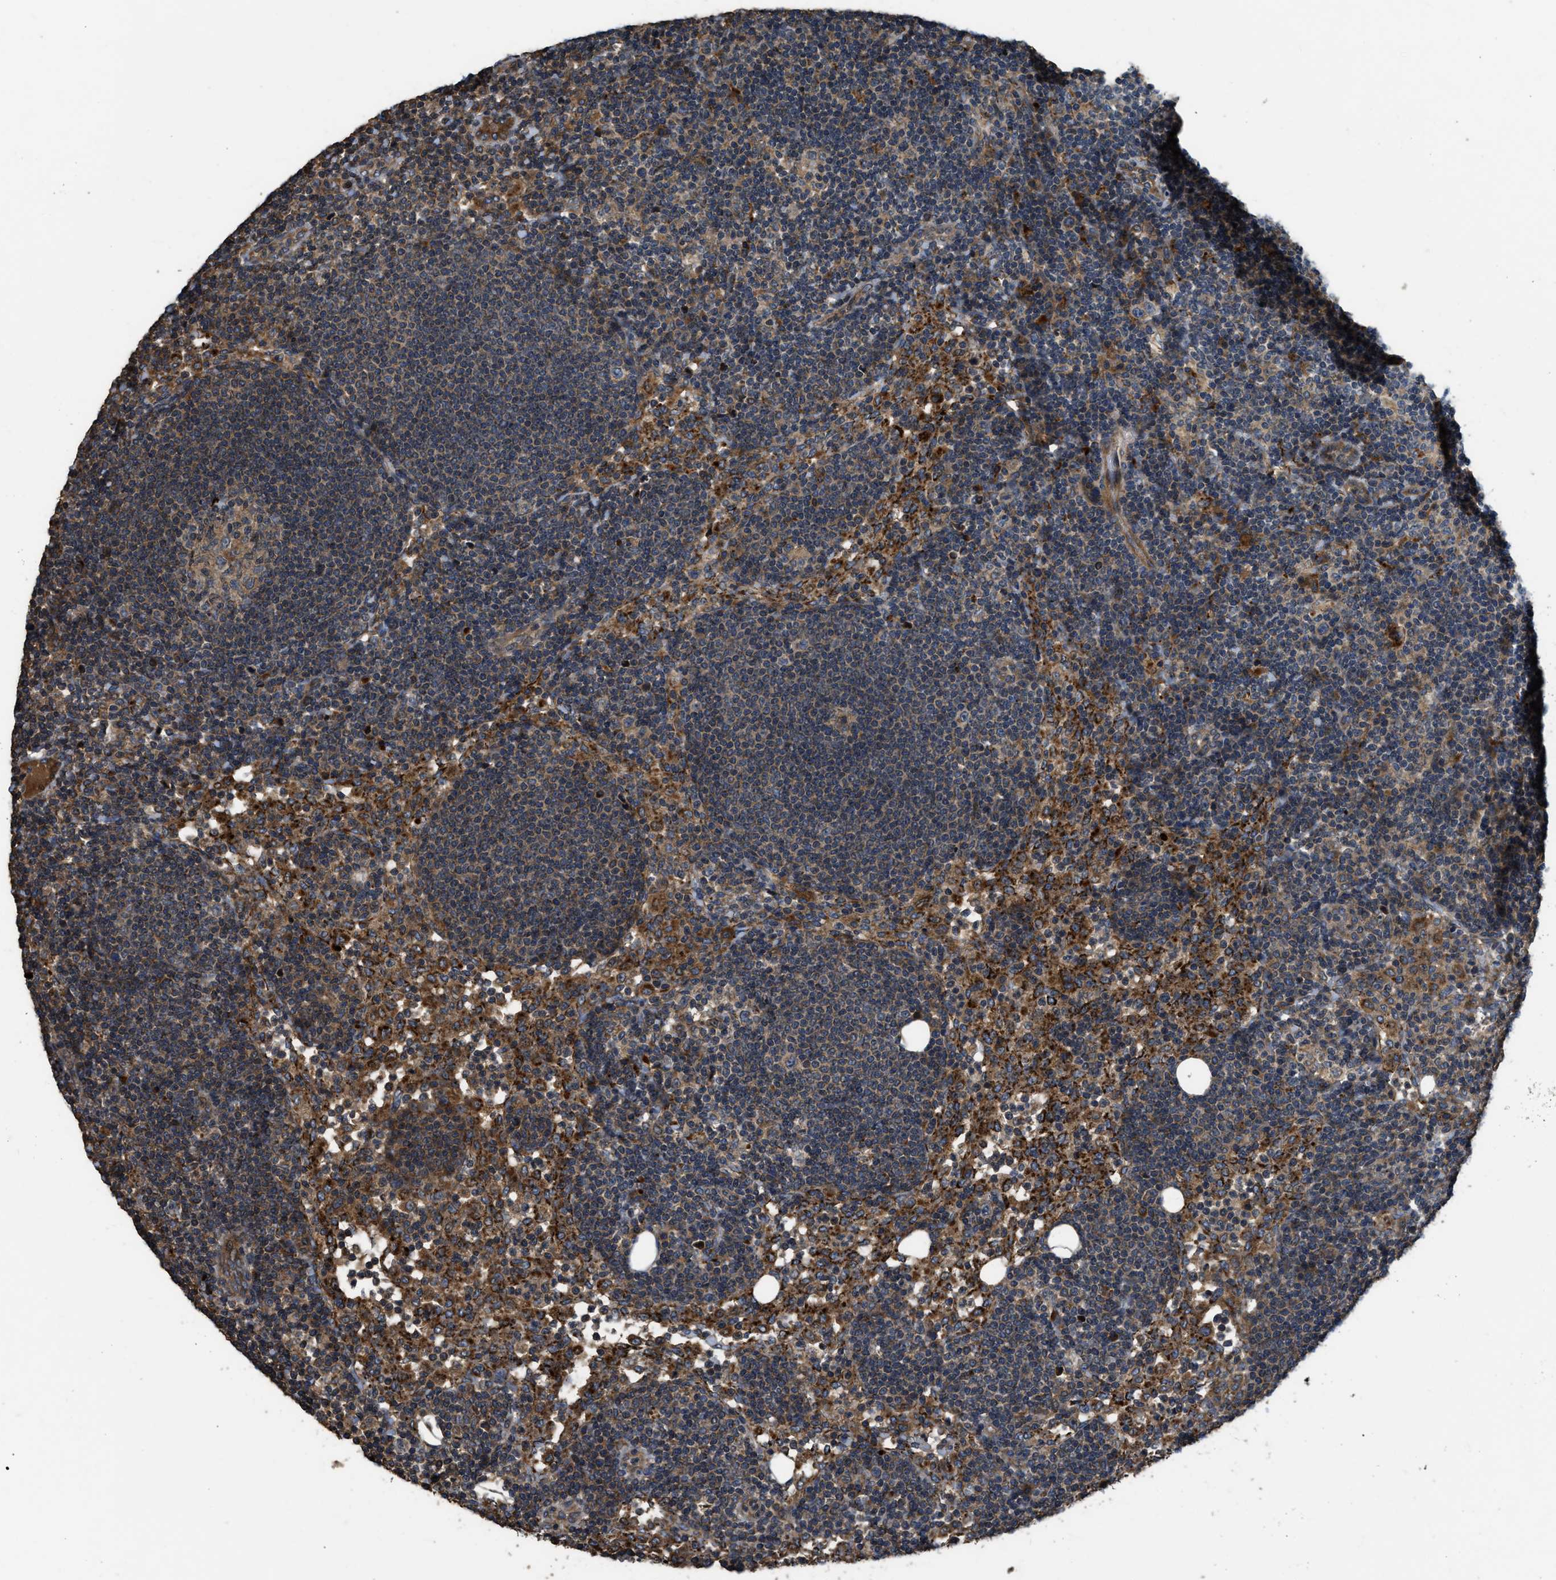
{"staining": {"intensity": "weak", "quantity": "25%-75%", "location": "cytoplasmic/membranous"}, "tissue": "lymph node", "cell_type": "Germinal center cells", "image_type": "normal", "snomed": [{"axis": "morphology", "description": "Normal tissue, NOS"}, {"axis": "morphology", "description": "Carcinoid, malignant, NOS"}, {"axis": "topography", "description": "Lymph node"}], "caption": "Protein analysis of normal lymph node shows weak cytoplasmic/membranous positivity in about 25%-75% of germinal center cells. (Stains: DAB in brown, nuclei in blue, Microscopy: brightfield microscopy at high magnification).", "gene": "GGH", "patient": {"sex": "male", "age": 47}}